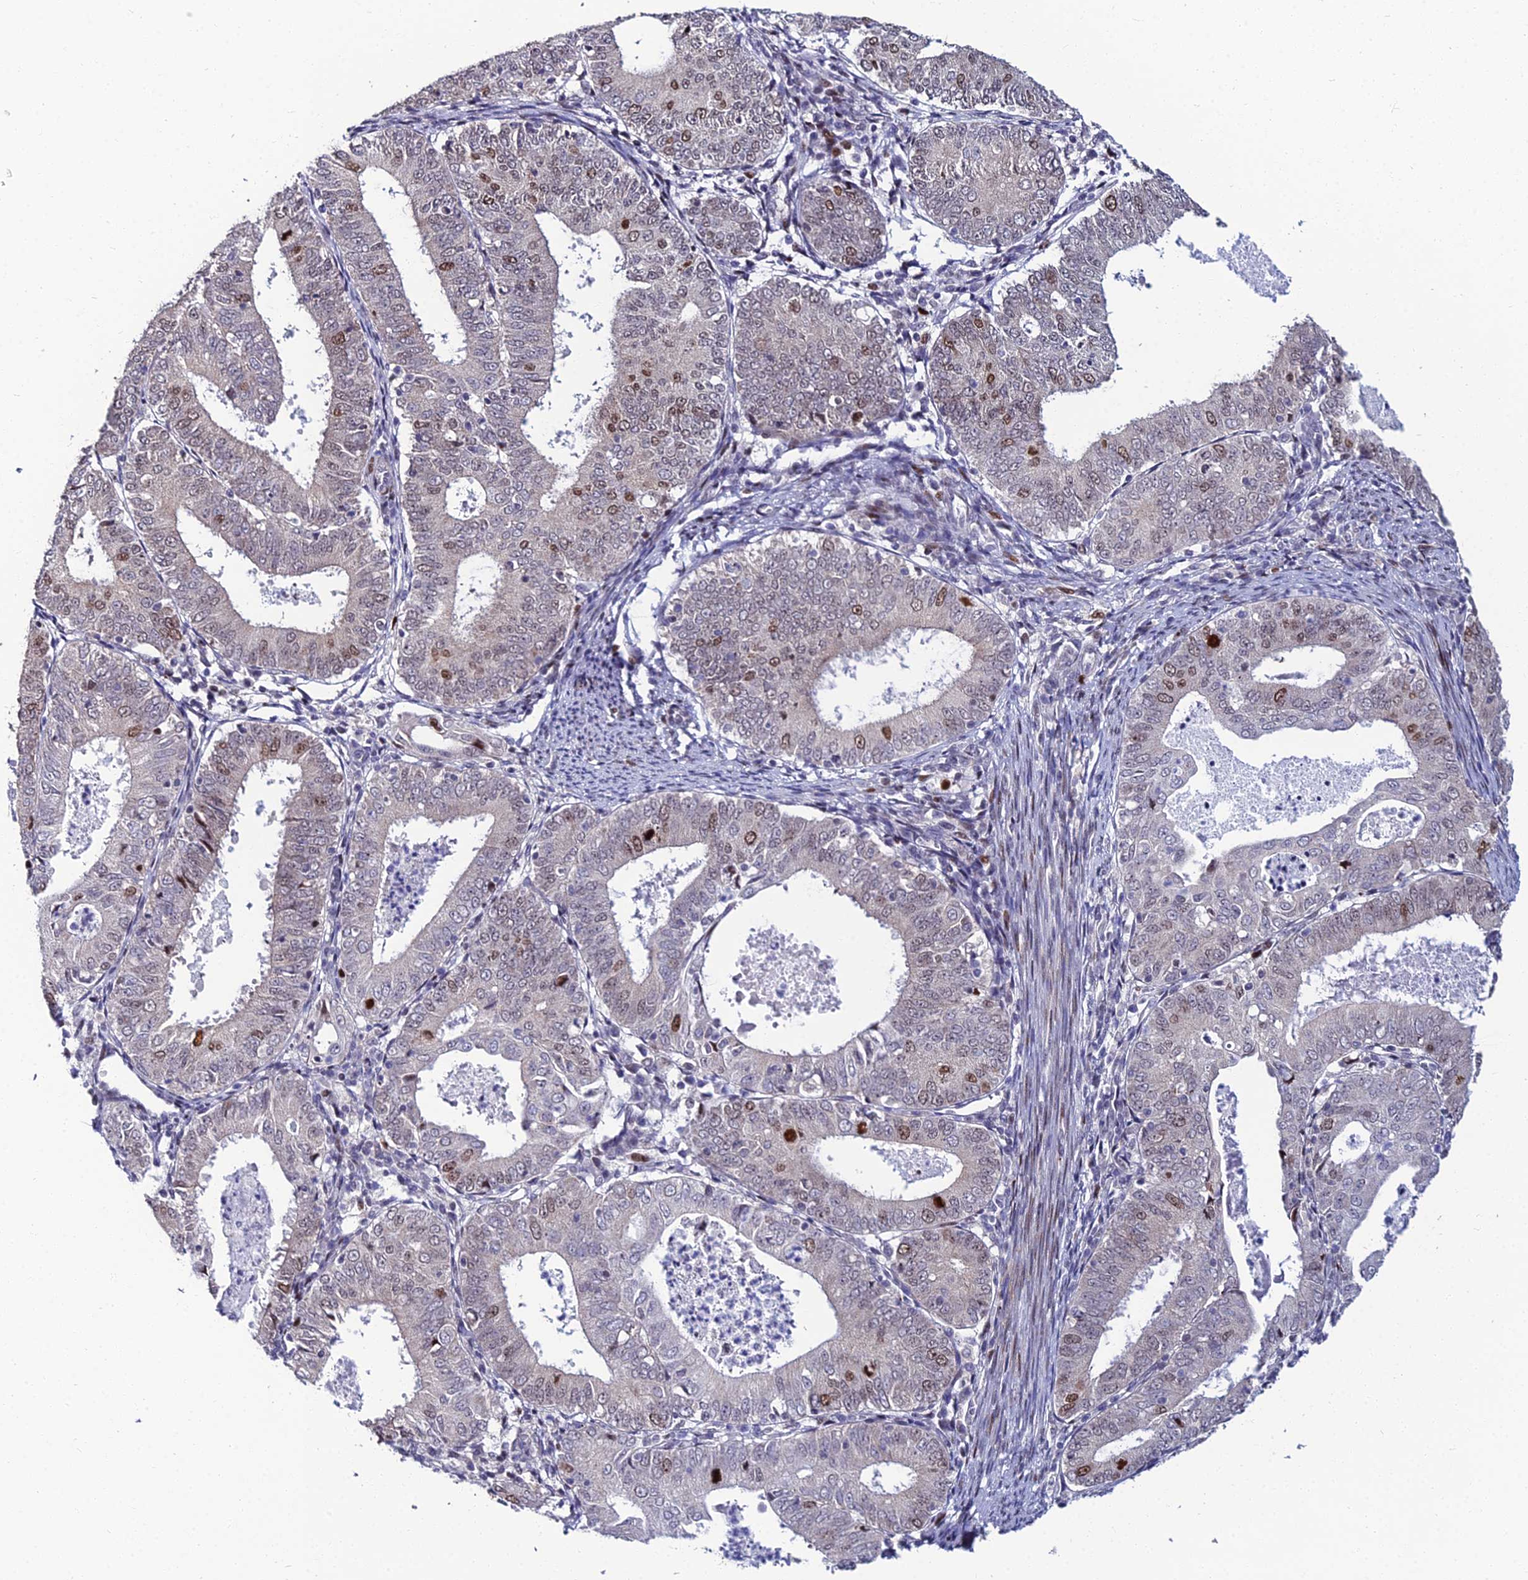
{"staining": {"intensity": "moderate", "quantity": "<25%", "location": "nuclear"}, "tissue": "endometrial cancer", "cell_type": "Tumor cells", "image_type": "cancer", "snomed": [{"axis": "morphology", "description": "Adenocarcinoma, NOS"}, {"axis": "topography", "description": "Endometrium"}], "caption": "Brown immunohistochemical staining in human endometrial adenocarcinoma shows moderate nuclear positivity in approximately <25% of tumor cells. The staining is performed using DAB brown chromogen to label protein expression. The nuclei are counter-stained blue using hematoxylin.", "gene": "TAF9B", "patient": {"sex": "female", "age": 57}}